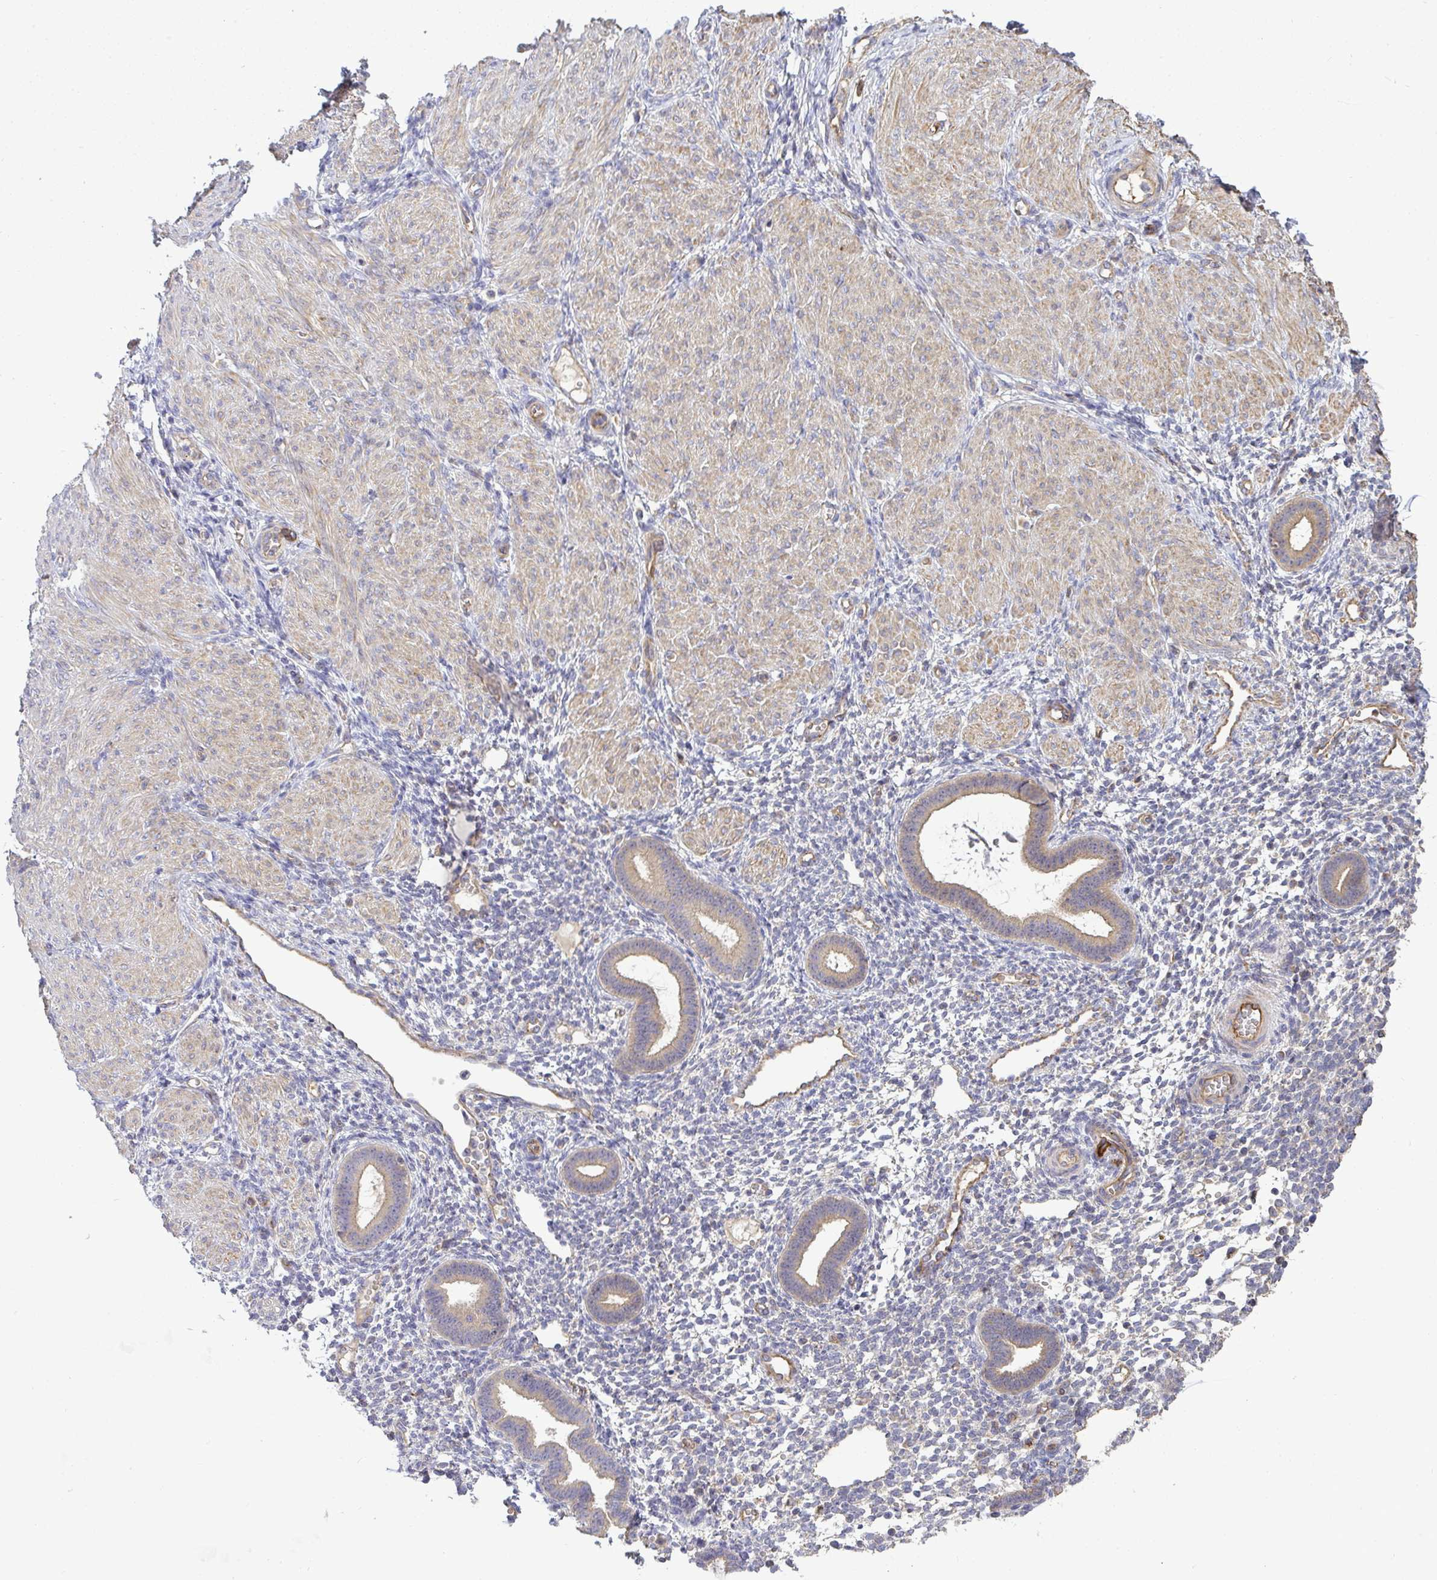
{"staining": {"intensity": "negative", "quantity": "none", "location": "none"}, "tissue": "endometrium", "cell_type": "Cells in endometrial stroma", "image_type": "normal", "snomed": [{"axis": "morphology", "description": "Normal tissue, NOS"}, {"axis": "topography", "description": "Endometrium"}], "caption": "High magnification brightfield microscopy of benign endometrium stained with DAB (3,3'-diaminobenzidine) (brown) and counterstained with hematoxylin (blue): cells in endometrial stroma show no significant positivity.", "gene": "B4GALT6", "patient": {"sex": "female", "age": 36}}